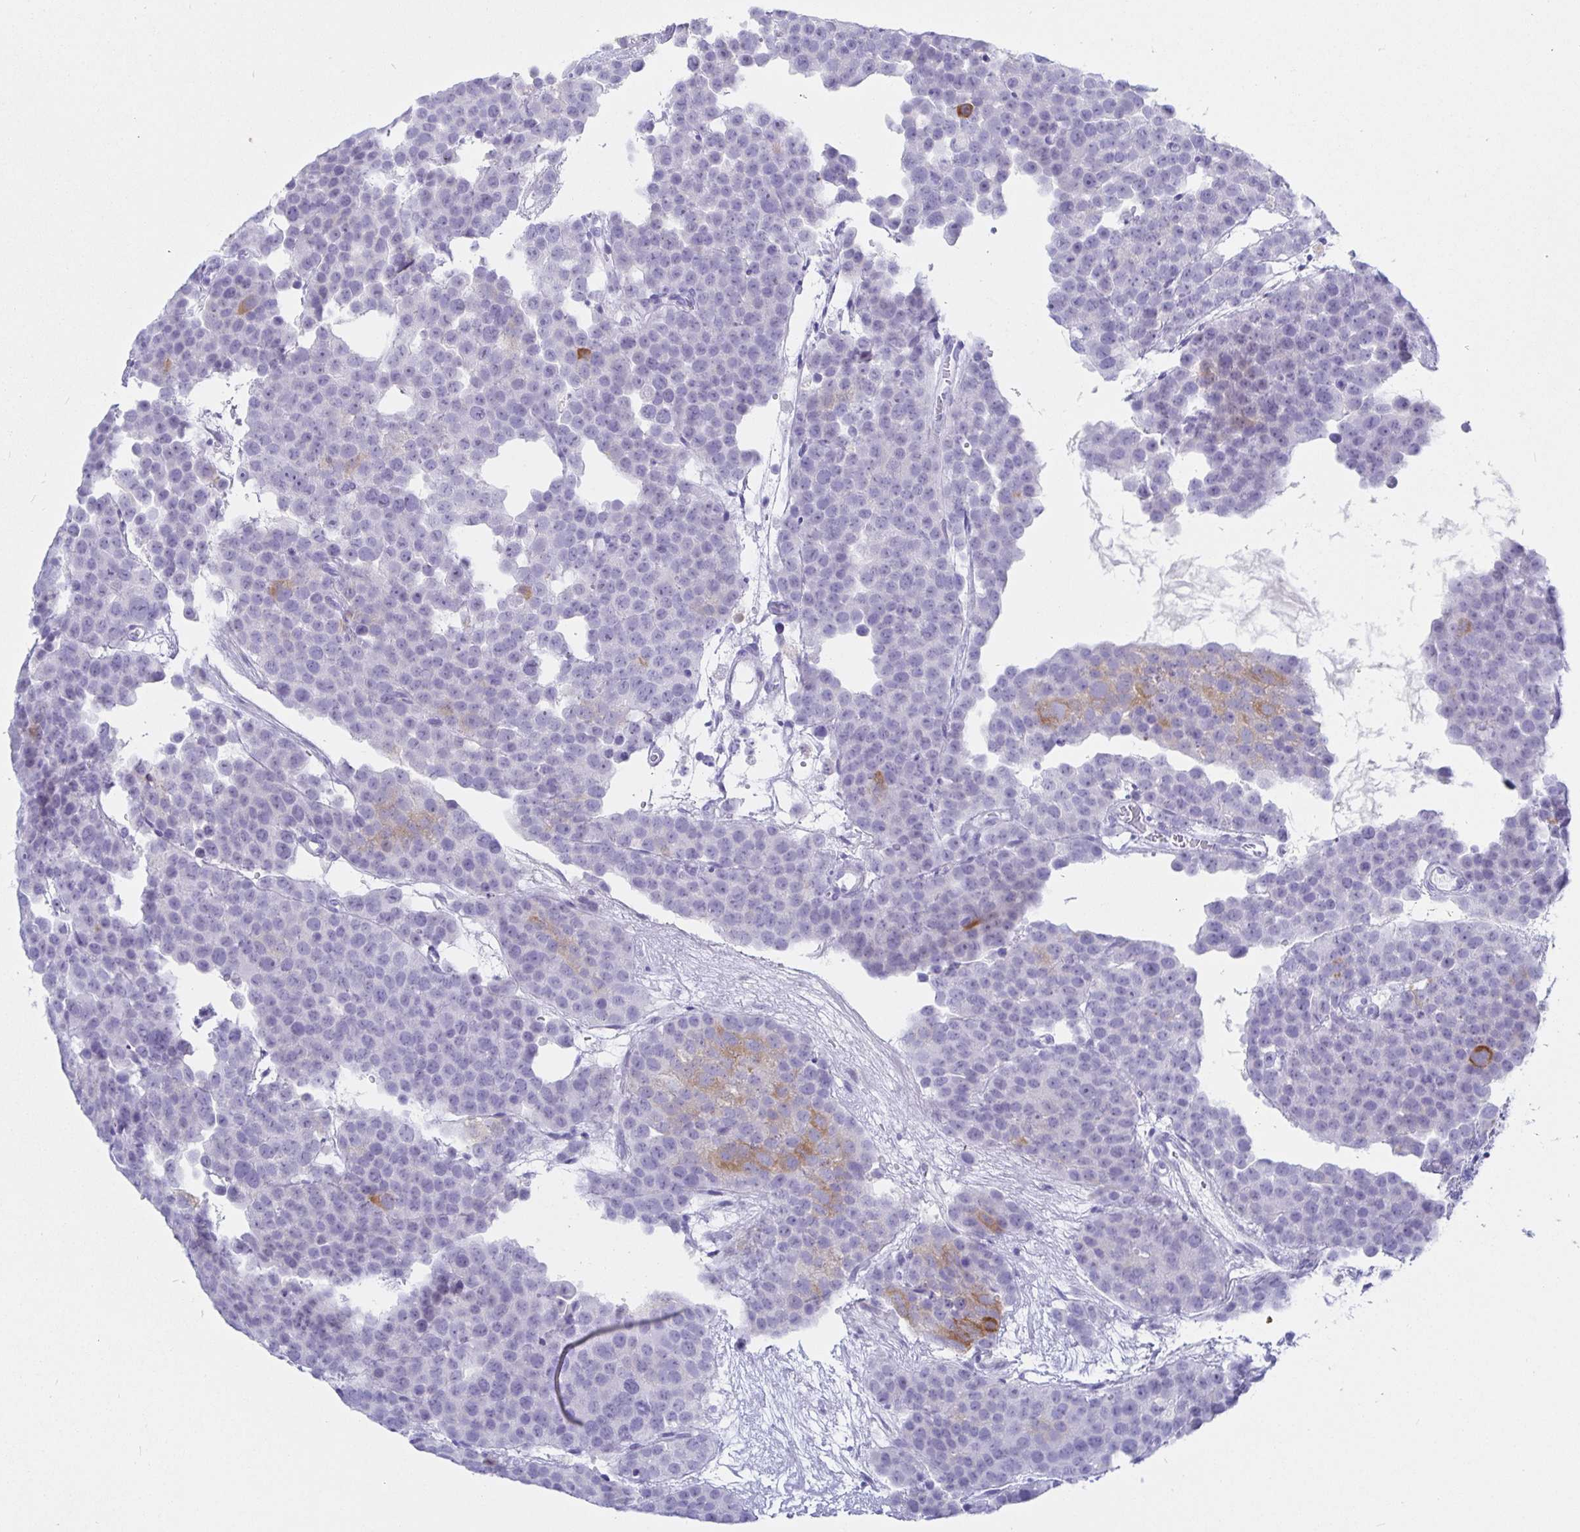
{"staining": {"intensity": "negative", "quantity": "none", "location": "none"}, "tissue": "testis cancer", "cell_type": "Tumor cells", "image_type": "cancer", "snomed": [{"axis": "morphology", "description": "Seminoma, NOS"}, {"axis": "topography", "description": "Testis"}], "caption": "Testis seminoma stained for a protein using immunohistochemistry reveals no staining tumor cells.", "gene": "KCNH6", "patient": {"sex": "male", "age": 71}}